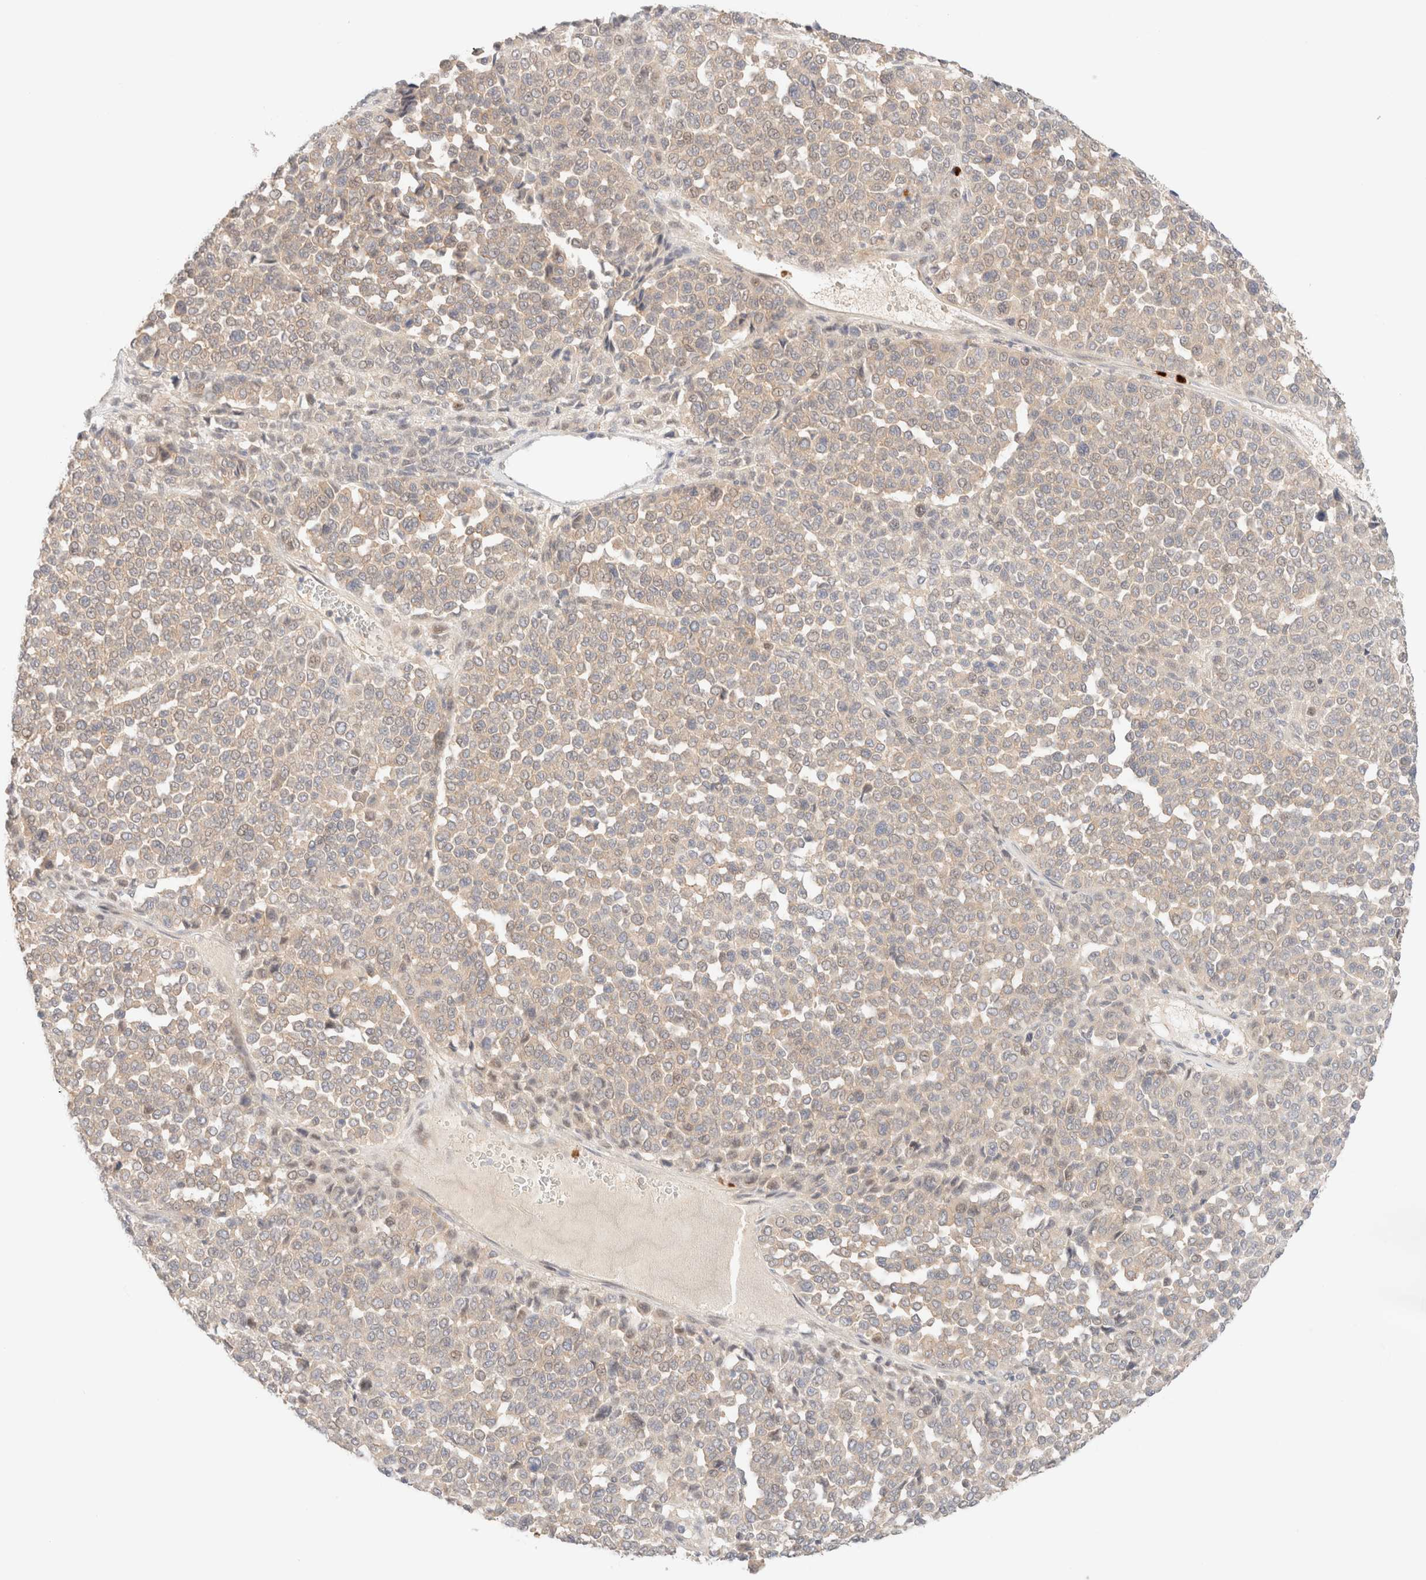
{"staining": {"intensity": "weak", "quantity": ">75%", "location": "cytoplasmic/membranous"}, "tissue": "melanoma", "cell_type": "Tumor cells", "image_type": "cancer", "snomed": [{"axis": "morphology", "description": "Malignant melanoma, Metastatic site"}, {"axis": "topography", "description": "Pancreas"}], "caption": "Malignant melanoma (metastatic site) tissue shows weak cytoplasmic/membranous staining in approximately >75% of tumor cells, visualized by immunohistochemistry.", "gene": "SGSM2", "patient": {"sex": "female", "age": 30}}